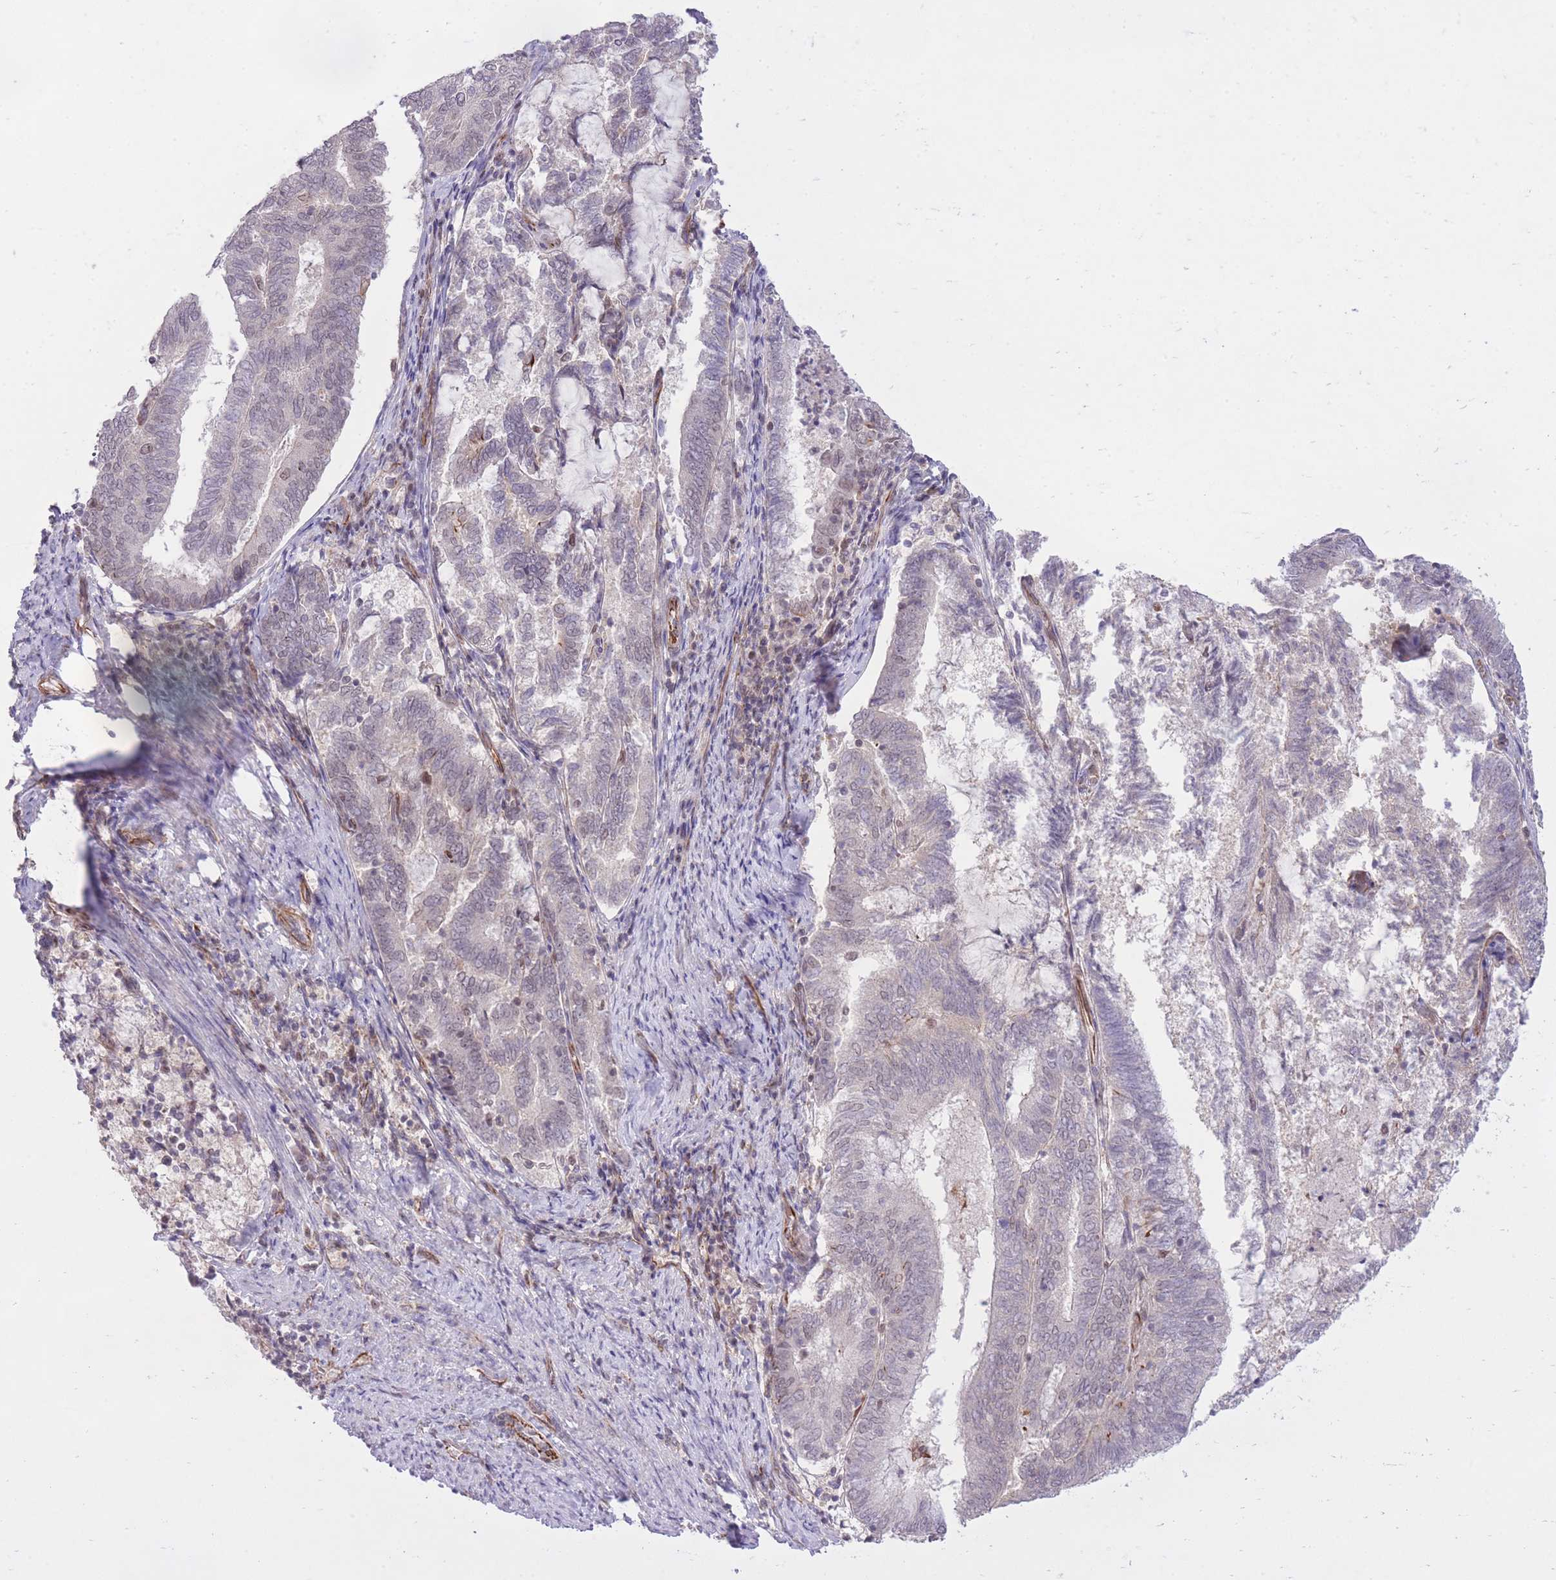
{"staining": {"intensity": "negative", "quantity": "none", "location": "none"}, "tissue": "endometrial cancer", "cell_type": "Tumor cells", "image_type": "cancer", "snomed": [{"axis": "morphology", "description": "Adenocarcinoma, NOS"}, {"axis": "topography", "description": "Endometrium"}], "caption": "Immunohistochemistry of human endometrial cancer exhibits no staining in tumor cells.", "gene": "ELL", "patient": {"sex": "female", "age": 80}}